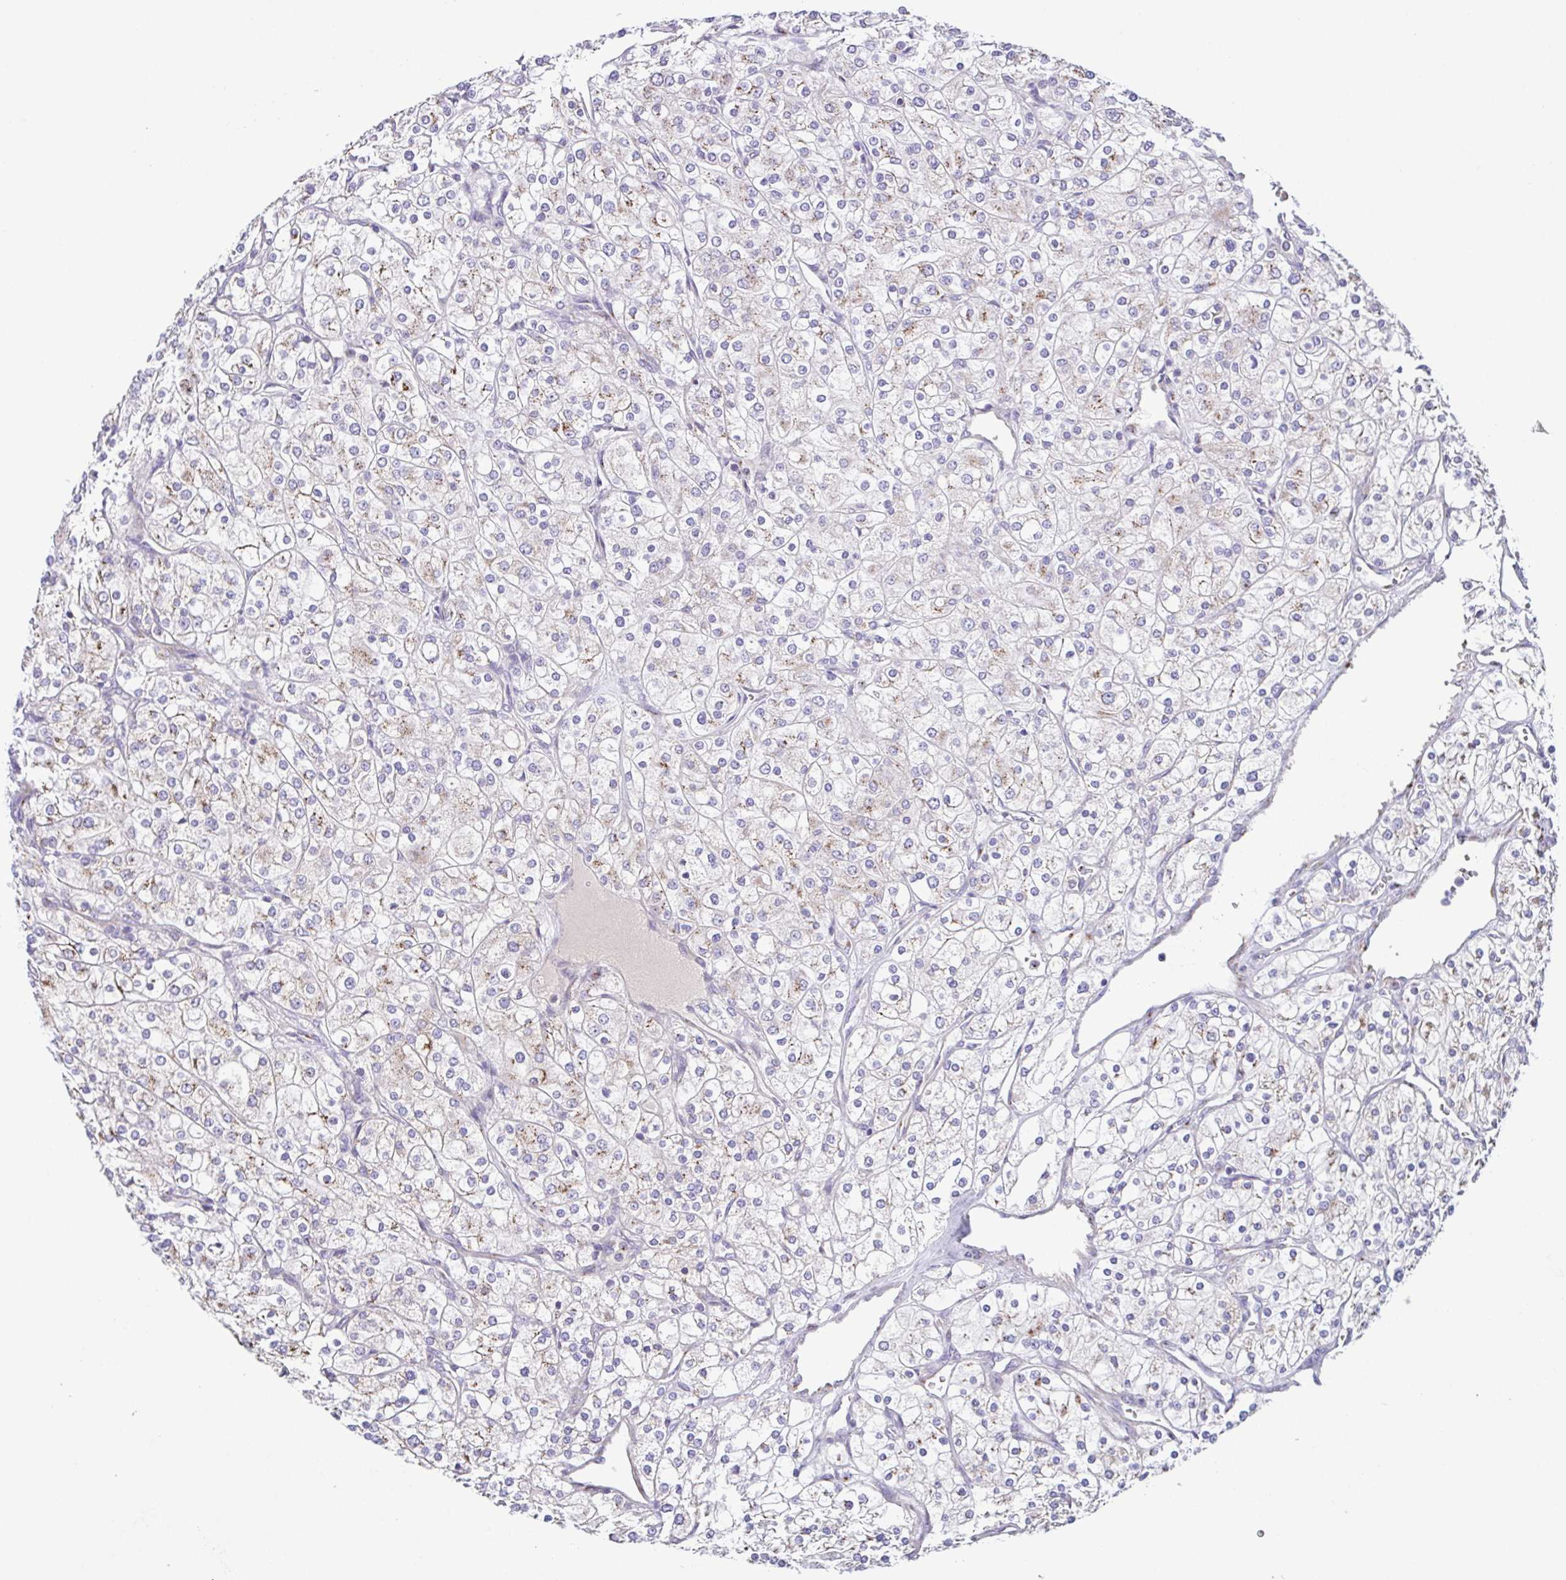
{"staining": {"intensity": "weak", "quantity": "<25%", "location": "cytoplasmic/membranous"}, "tissue": "renal cancer", "cell_type": "Tumor cells", "image_type": "cancer", "snomed": [{"axis": "morphology", "description": "Adenocarcinoma, NOS"}, {"axis": "topography", "description": "Kidney"}], "caption": "Immunohistochemistry image of neoplastic tissue: renal cancer (adenocarcinoma) stained with DAB reveals no significant protein positivity in tumor cells.", "gene": "COL17A1", "patient": {"sex": "male", "age": 80}}